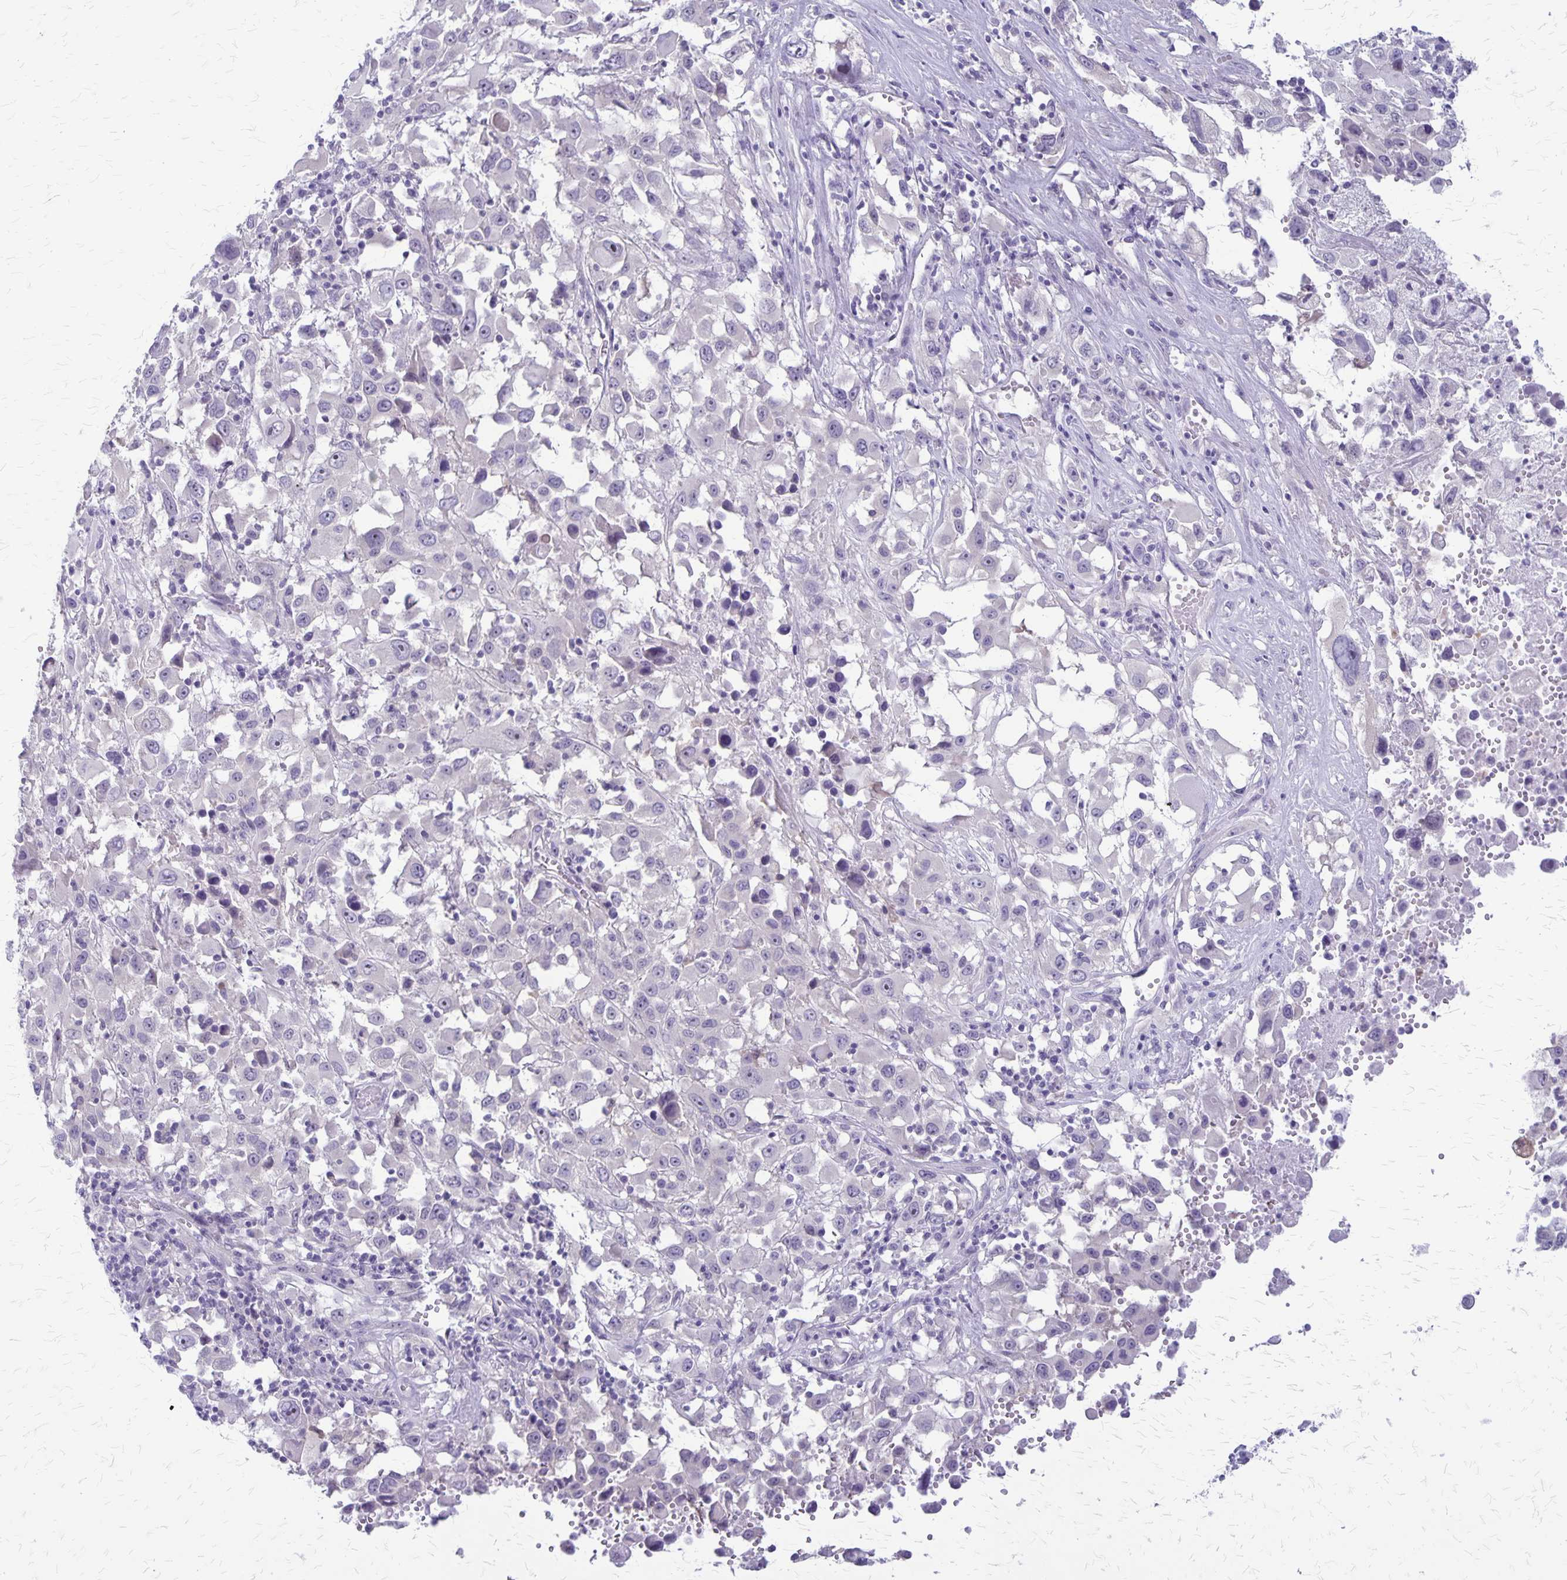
{"staining": {"intensity": "negative", "quantity": "none", "location": "none"}, "tissue": "melanoma", "cell_type": "Tumor cells", "image_type": "cancer", "snomed": [{"axis": "morphology", "description": "Malignant melanoma, Metastatic site"}, {"axis": "topography", "description": "Soft tissue"}], "caption": "The immunohistochemistry photomicrograph has no significant positivity in tumor cells of melanoma tissue.", "gene": "PLXNB3", "patient": {"sex": "male", "age": 50}}